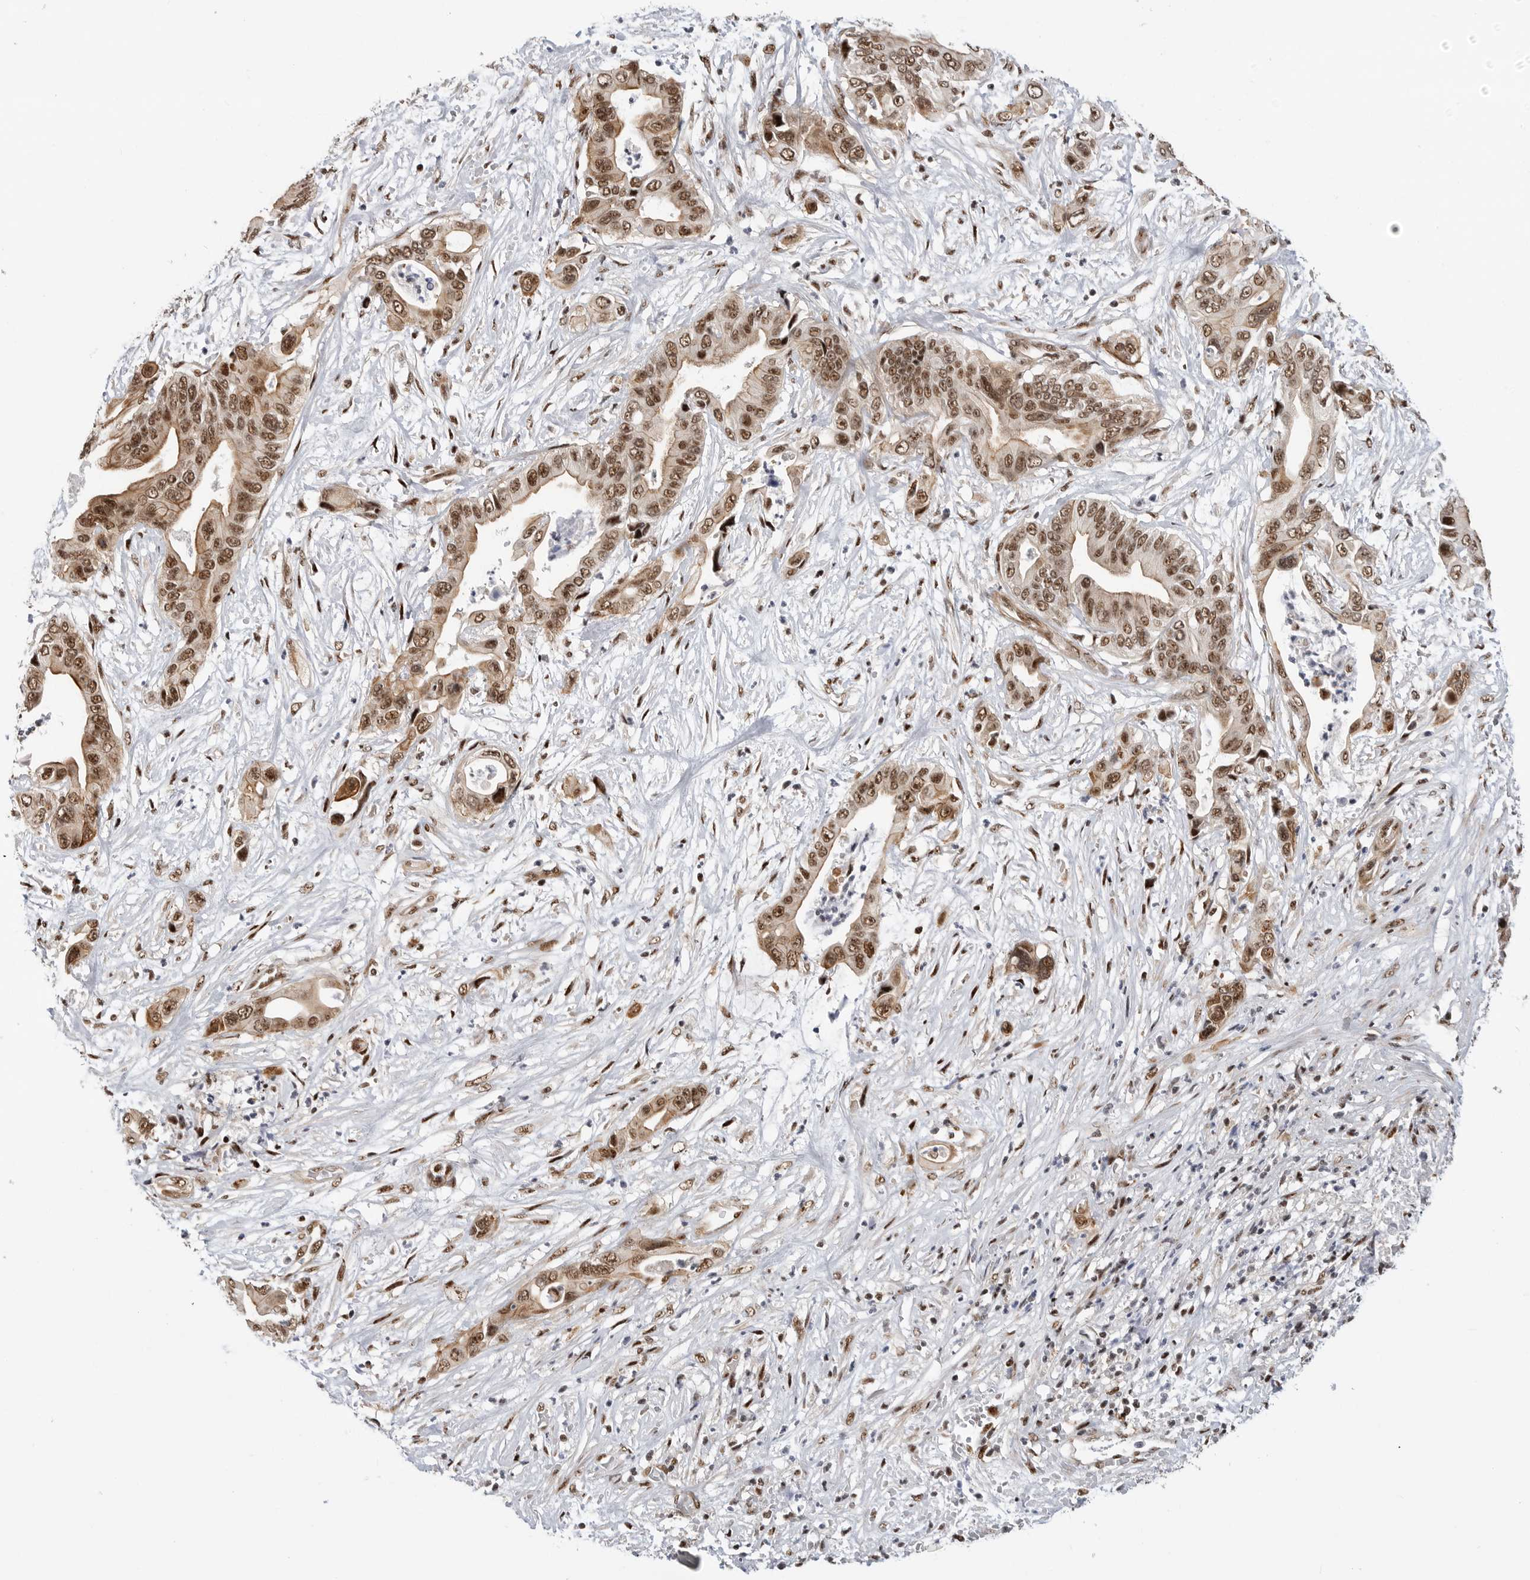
{"staining": {"intensity": "strong", "quantity": ">75%", "location": "cytoplasmic/membranous,nuclear"}, "tissue": "pancreatic cancer", "cell_type": "Tumor cells", "image_type": "cancer", "snomed": [{"axis": "morphology", "description": "Adenocarcinoma, NOS"}, {"axis": "topography", "description": "Pancreas"}], "caption": "A micrograph showing strong cytoplasmic/membranous and nuclear staining in about >75% of tumor cells in pancreatic cancer, as visualized by brown immunohistochemical staining.", "gene": "GPATCH2", "patient": {"sex": "male", "age": 66}}